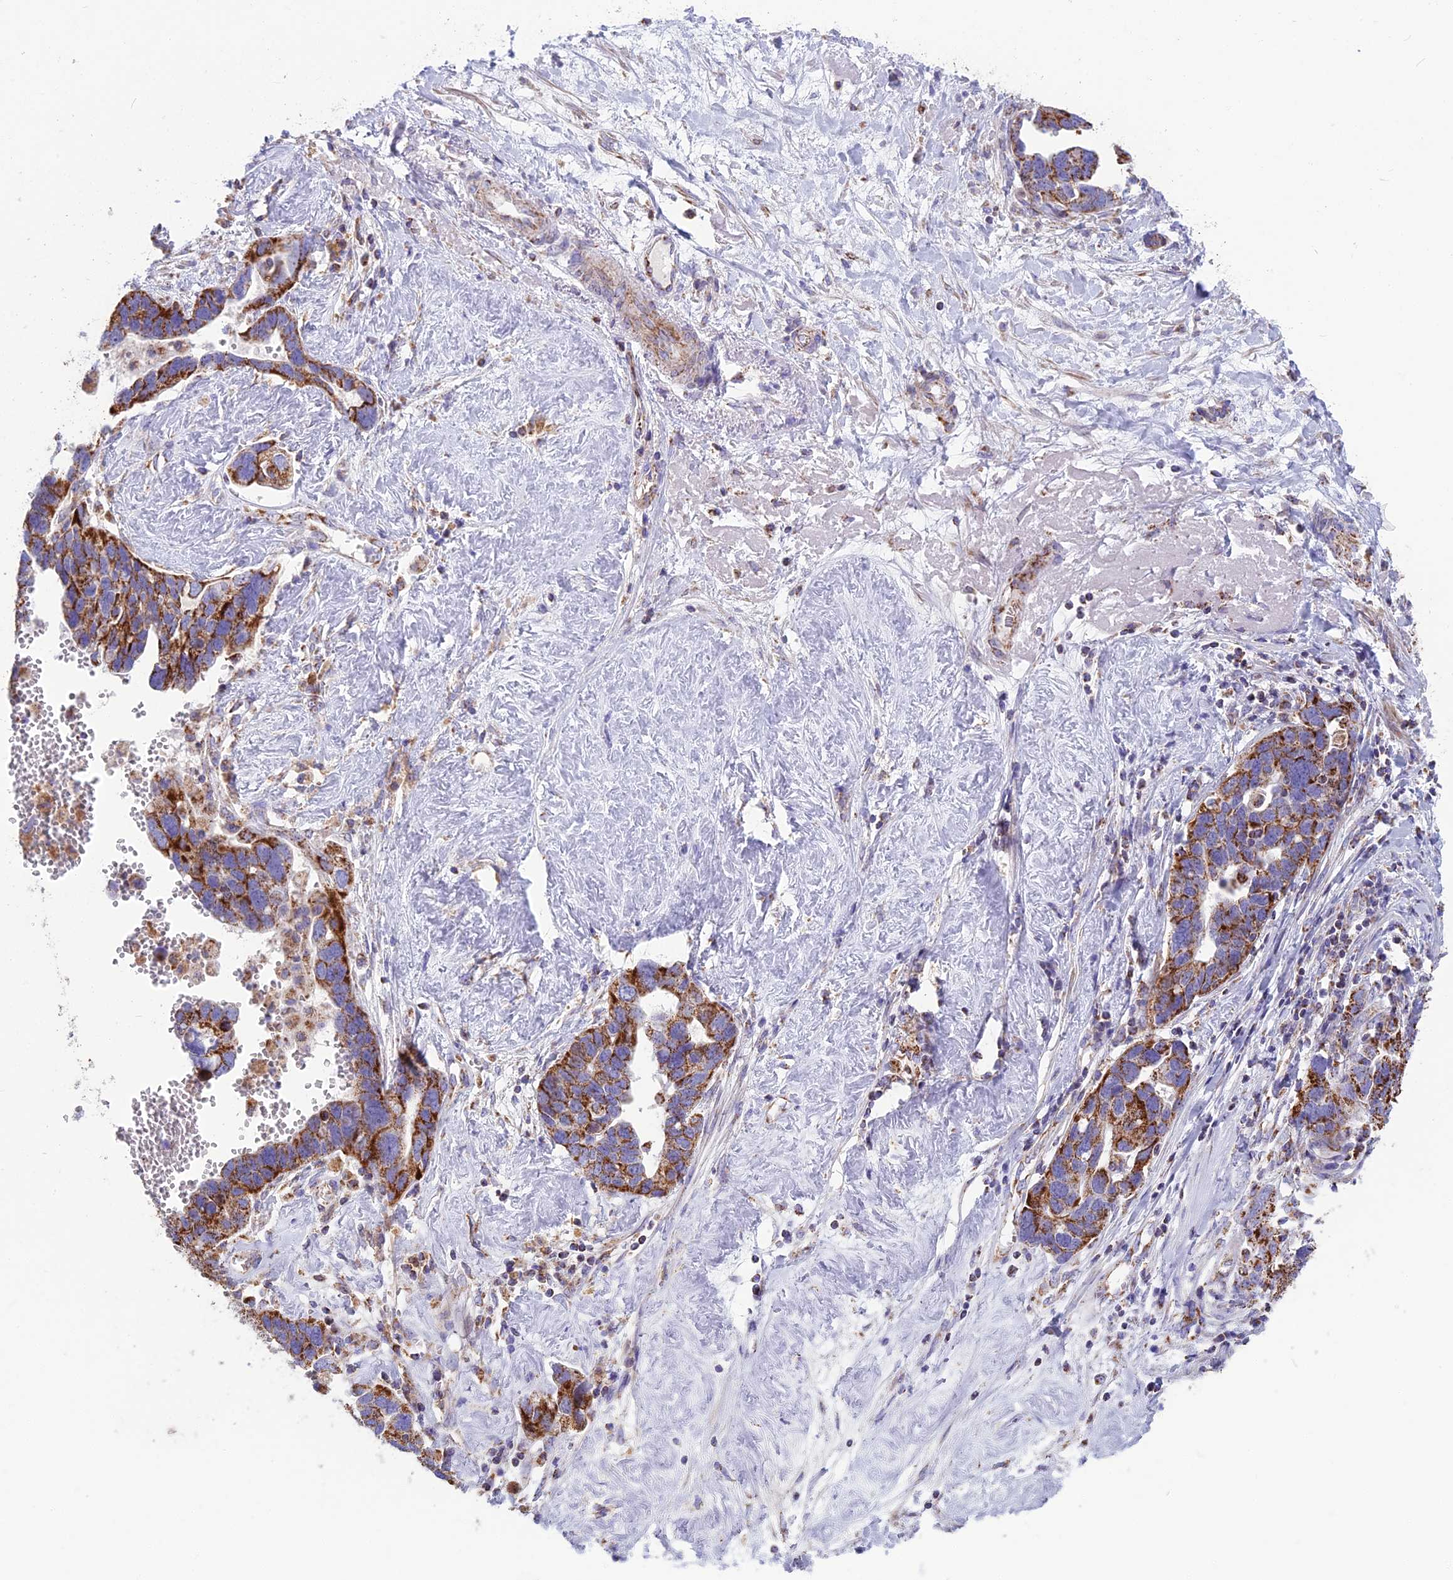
{"staining": {"intensity": "strong", "quantity": ">75%", "location": "cytoplasmic/membranous"}, "tissue": "ovarian cancer", "cell_type": "Tumor cells", "image_type": "cancer", "snomed": [{"axis": "morphology", "description": "Cystadenocarcinoma, serous, NOS"}, {"axis": "topography", "description": "Ovary"}], "caption": "Ovarian serous cystadenocarcinoma was stained to show a protein in brown. There is high levels of strong cytoplasmic/membranous staining in about >75% of tumor cells.", "gene": "CS", "patient": {"sex": "female", "age": 54}}